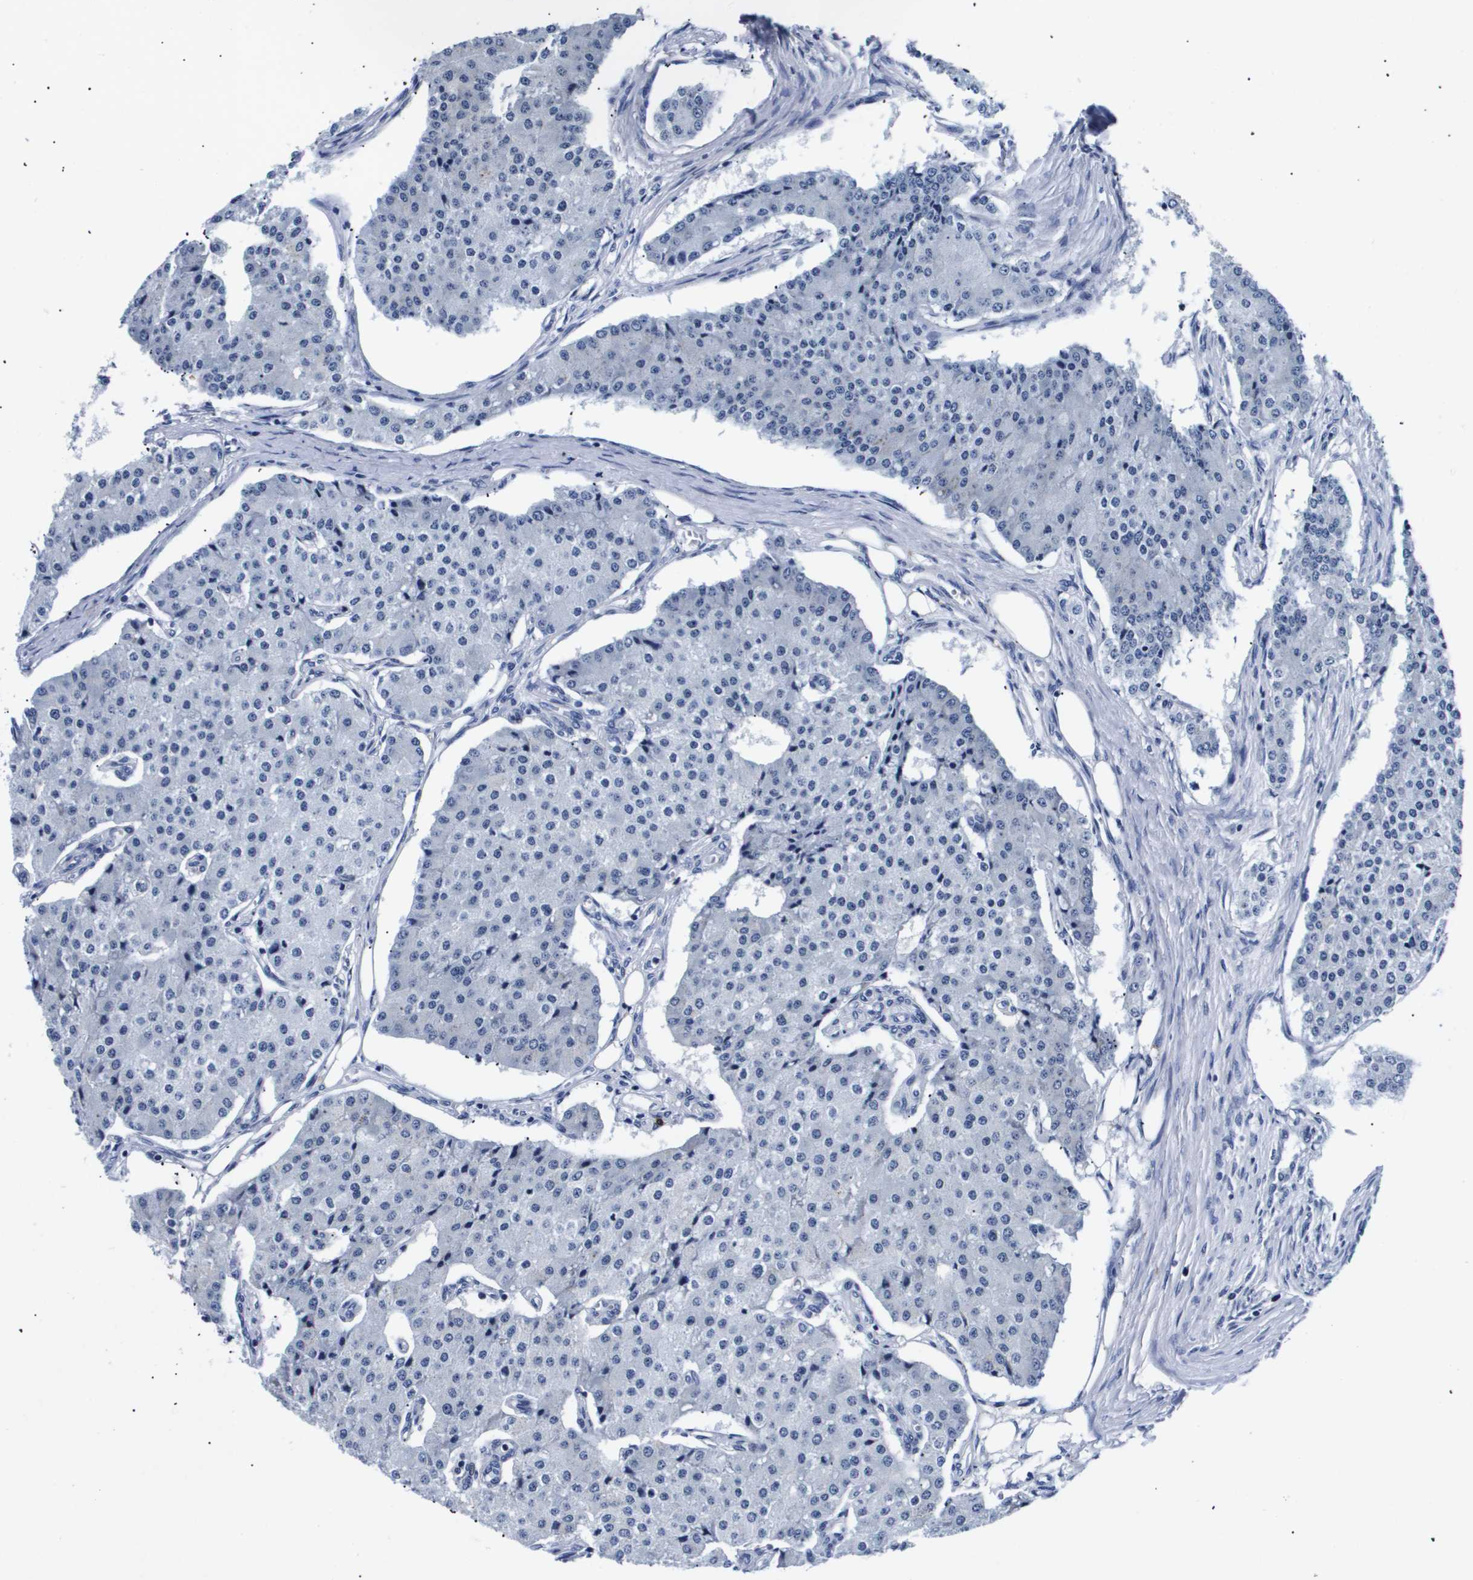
{"staining": {"intensity": "negative", "quantity": "none", "location": "none"}, "tissue": "carcinoid", "cell_type": "Tumor cells", "image_type": "cancer", "snomed": [{"axis": "morphology", "description": "Carcinoid, malignant, NOS"}, {"axis": "topography", "description": "Colon"}], "caption": "DAB immunohistochemical staining of human malignant carcinoid reveals no significant positivity in tumor cells. Nuclei are stained in blue.", "gene": "SHD", "patient": {"sex": "female", "age": 52}}